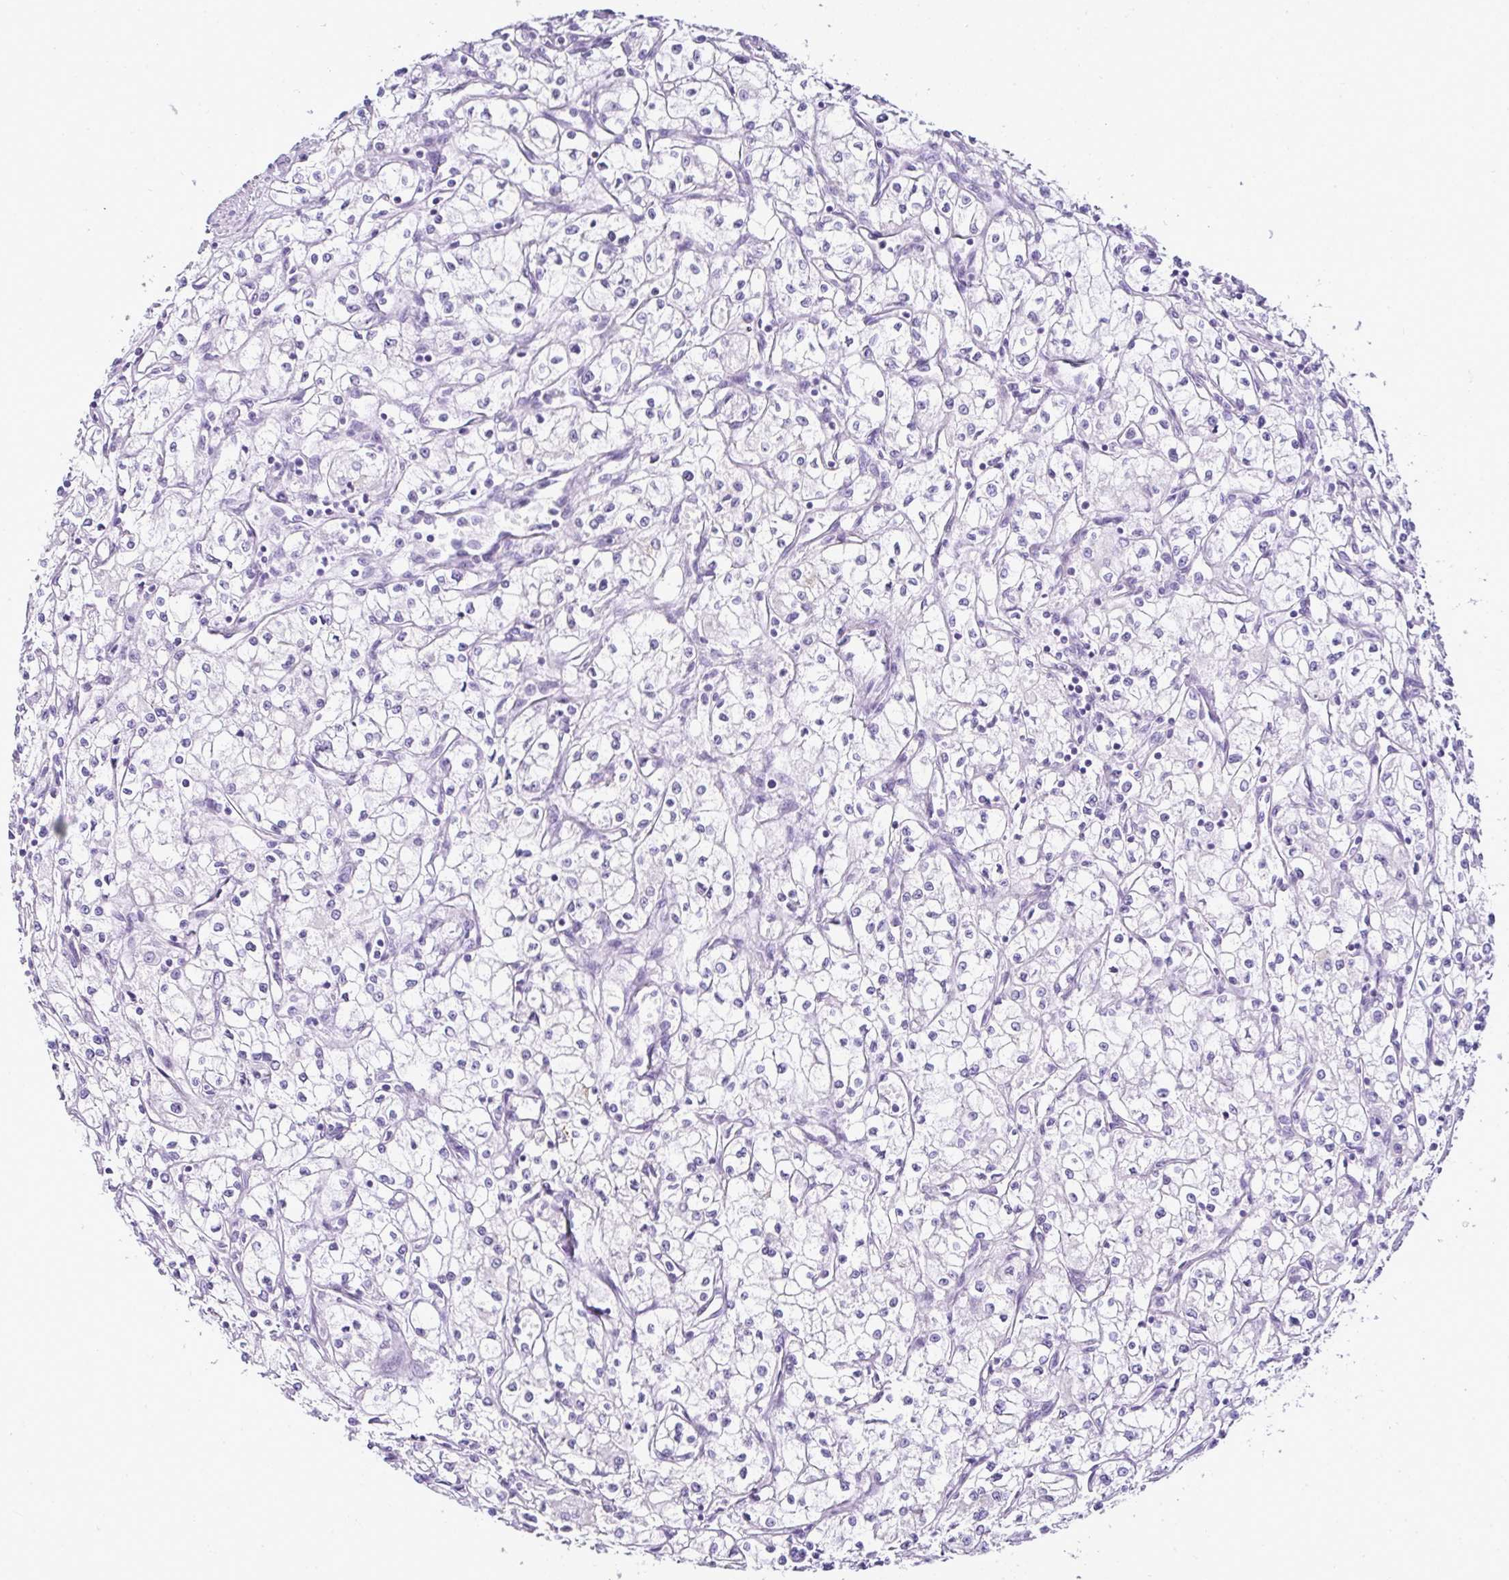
{"staining": {"intensity": "negative", "quantity": "none", "location": "none"}, "tissue": "renal cancer", "cell_type": "Tumor cells", "image_type": "cancer", "snomed": [{"axis": "morphology", "description": "Adenocarcinoma, NOS"}, {"axis": "topography", "description": "Kidney"}], "caption": "This is an immunohistochemistry (IHC) histopathology image of human renal cancer (adenocarcinoma). There is no positivity in tumor cells.", "gene": "SERPINB3", "patient": {"sex": "male", "age": 59}}